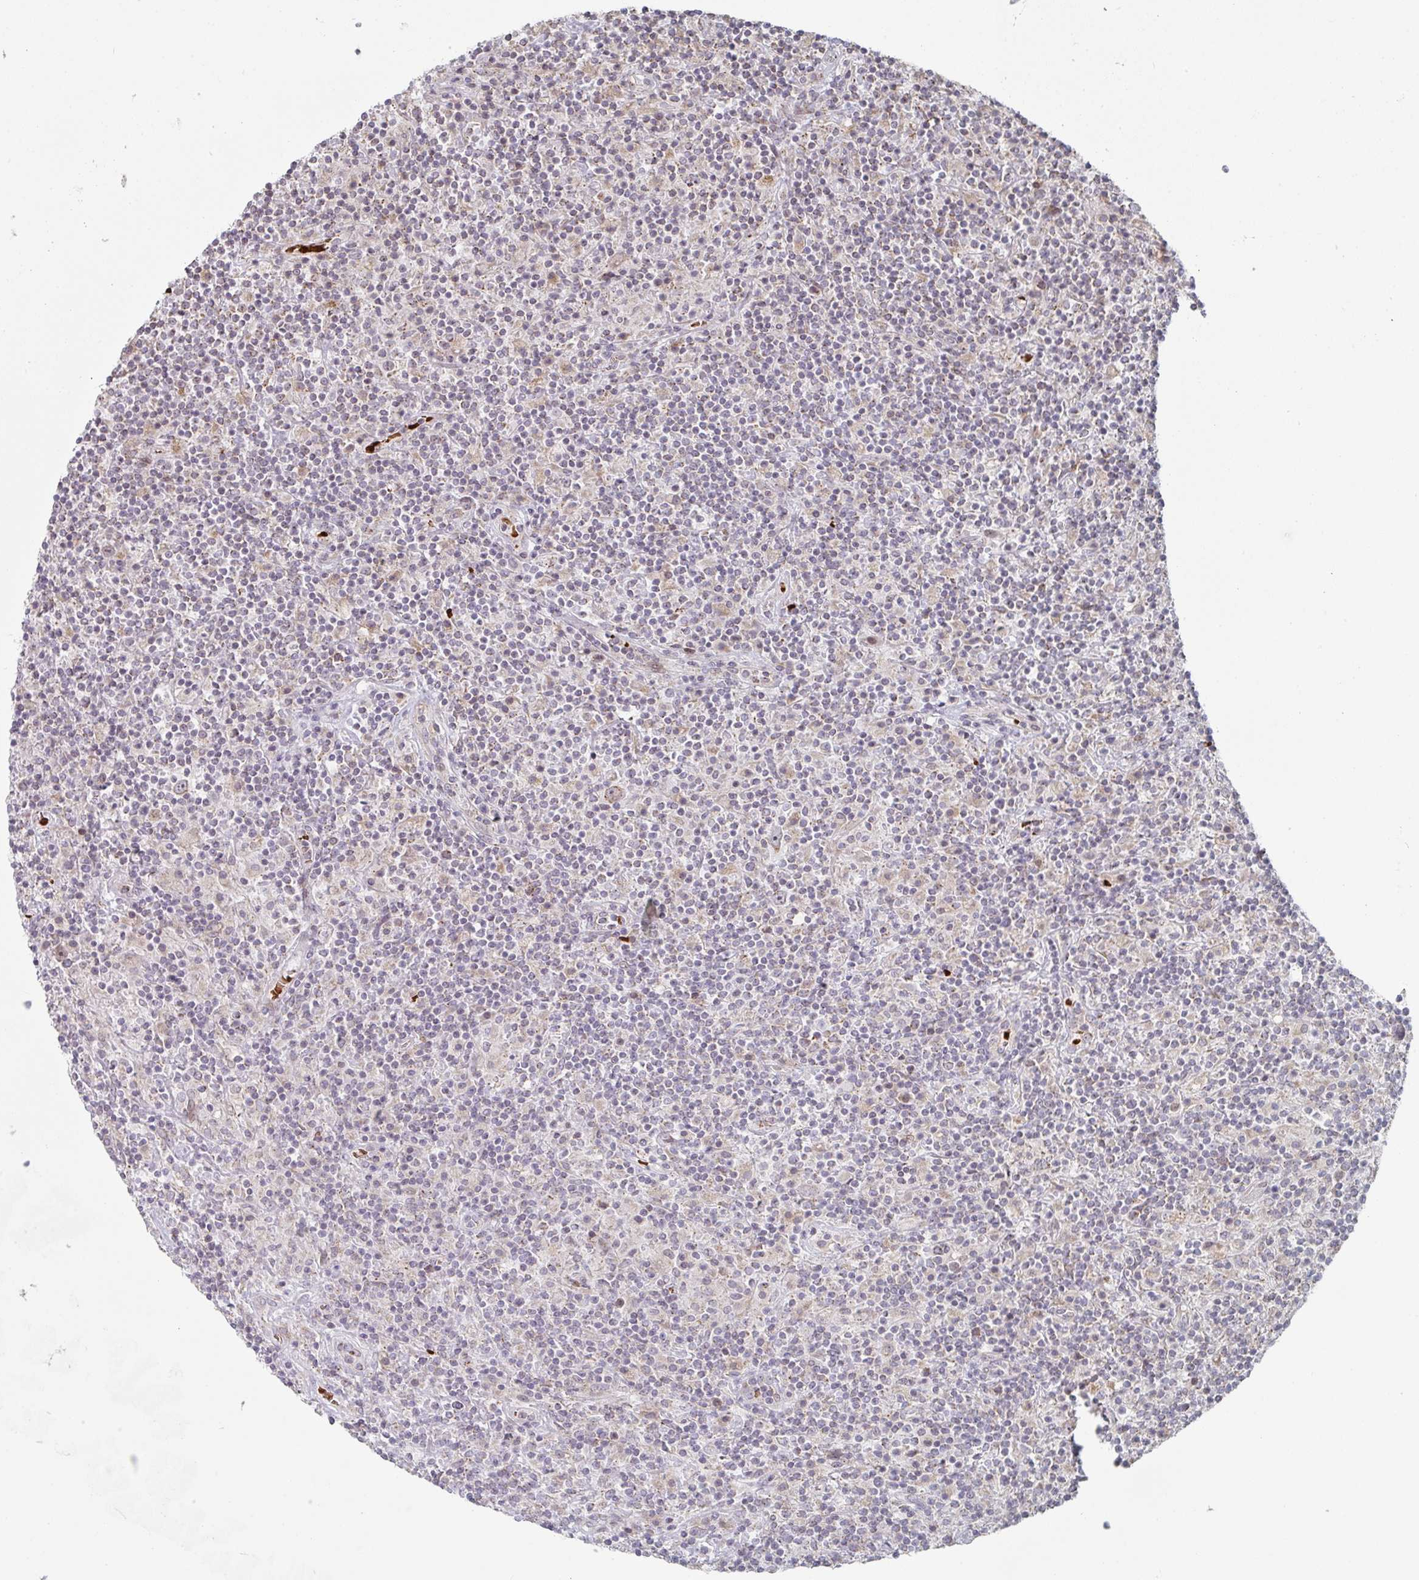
{"staining": {"intensity": "moderate", "quantity": "25%-75%", "location": "cytoplasmic/membranous"}, "tissue": "lymphoma", "cell_type": "Tumor cells", "image_type": "cancer", "snomed": [{"axis": "morphology", "description": "Hodgkin's disease, NOS"}, {"axis": "topography", "description": "Lymph node"}], "caption": "Tumor cells demonstrate medium levels of moderate cytoplasmic/membranous positivity in approximately 25%-75% of cells in Hodgkin's disease.", "gene": "ZNF526", "patient": {"sex": "male", "age": 70}}